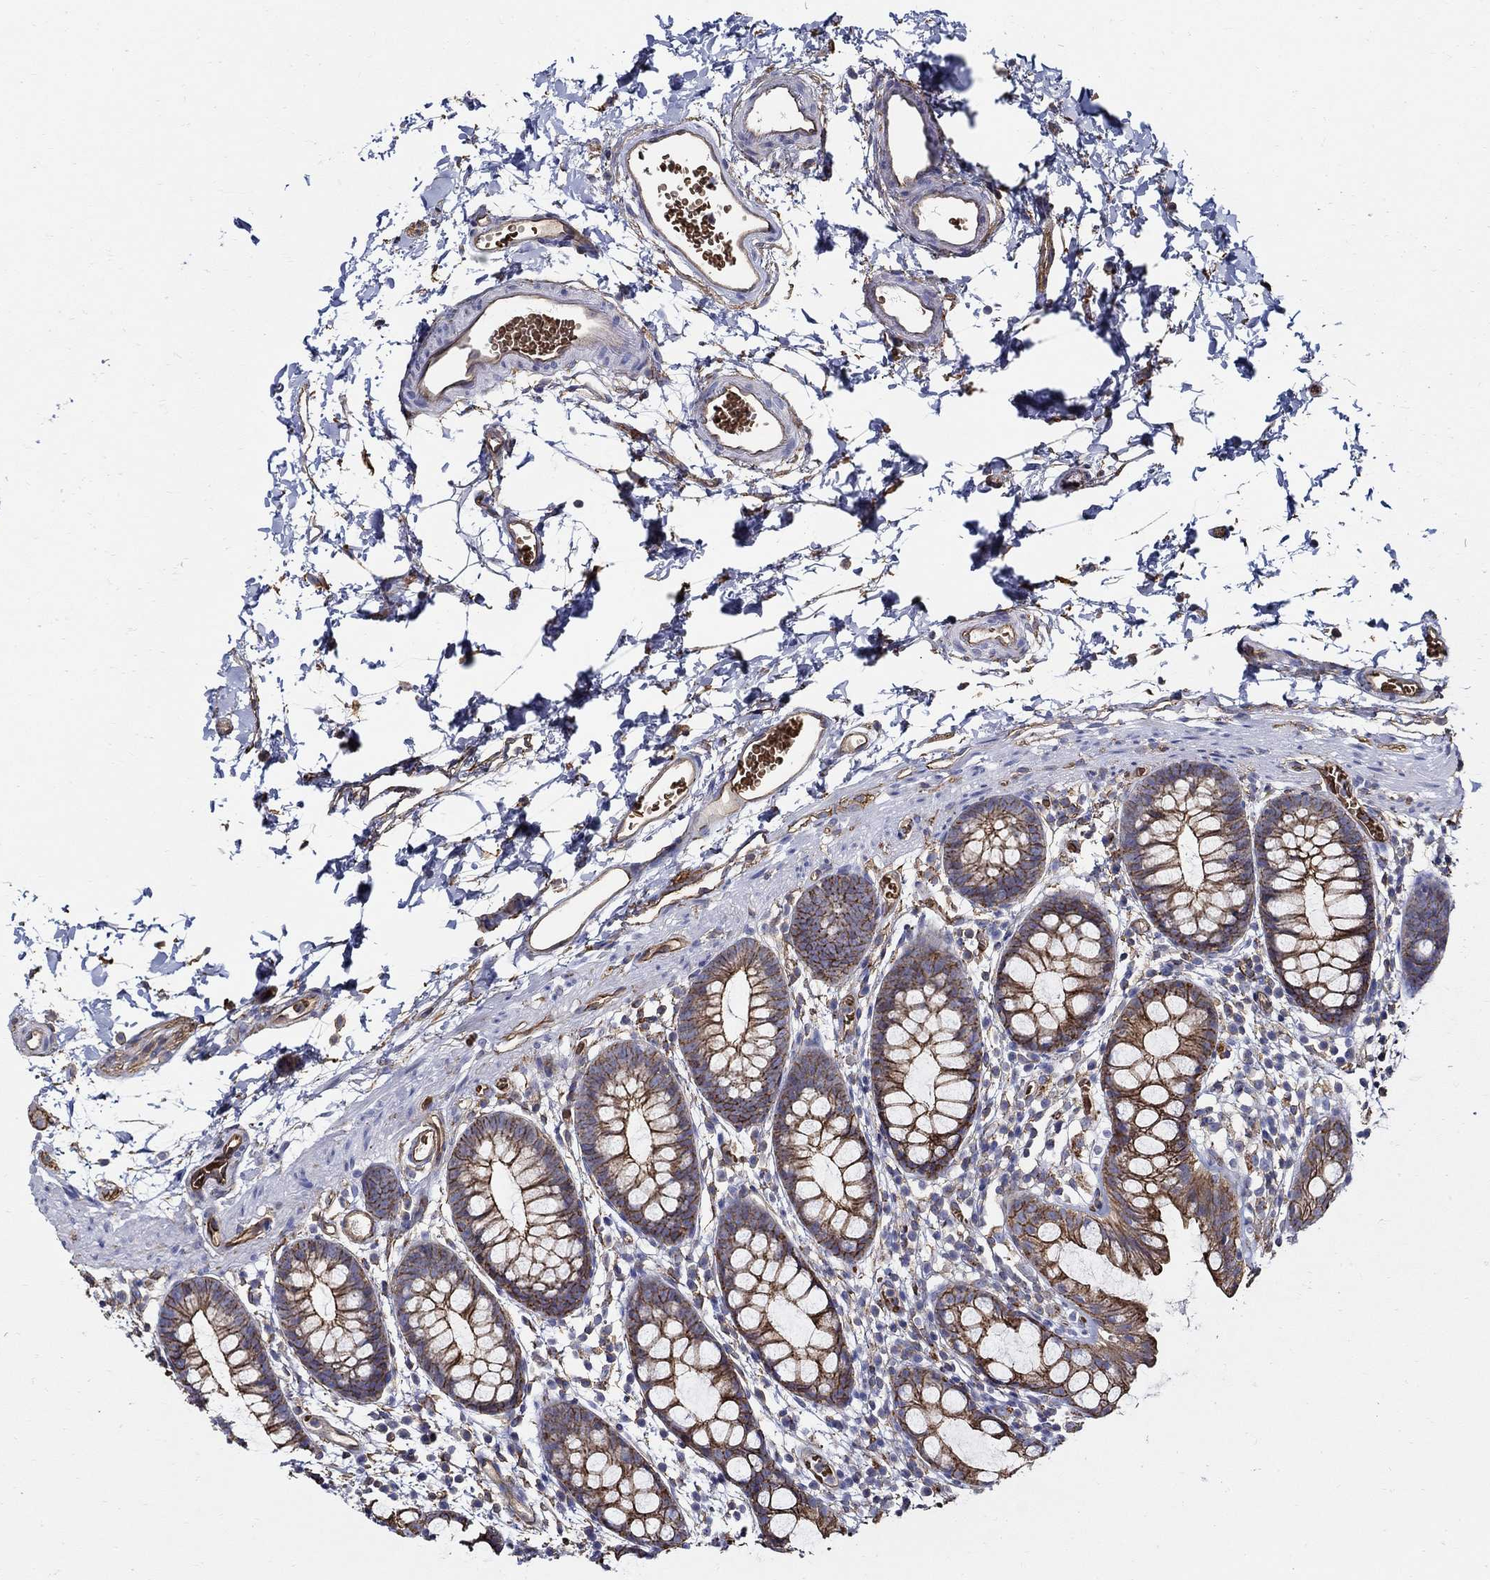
{"staining": {"intensity": "strong", "quantity": "25%-75%", "location": "cytoplasmic/membranous"}, "tissue": "rectum", "cell_type": "Glandular cells", "image_type": "normal", "snomed": [{"axis": "morphology", "description": "Normal tissue, NOS"}, {"axis": "topography", "description": "Rectum"}], "caption": "This is an image of IHC staining of unremarkable rectum, which shows strong staining in the cytoplasmic/membranous of glandular cells.", "gene": "APBB3", "patient": {"sex": "male", "age": 57}}